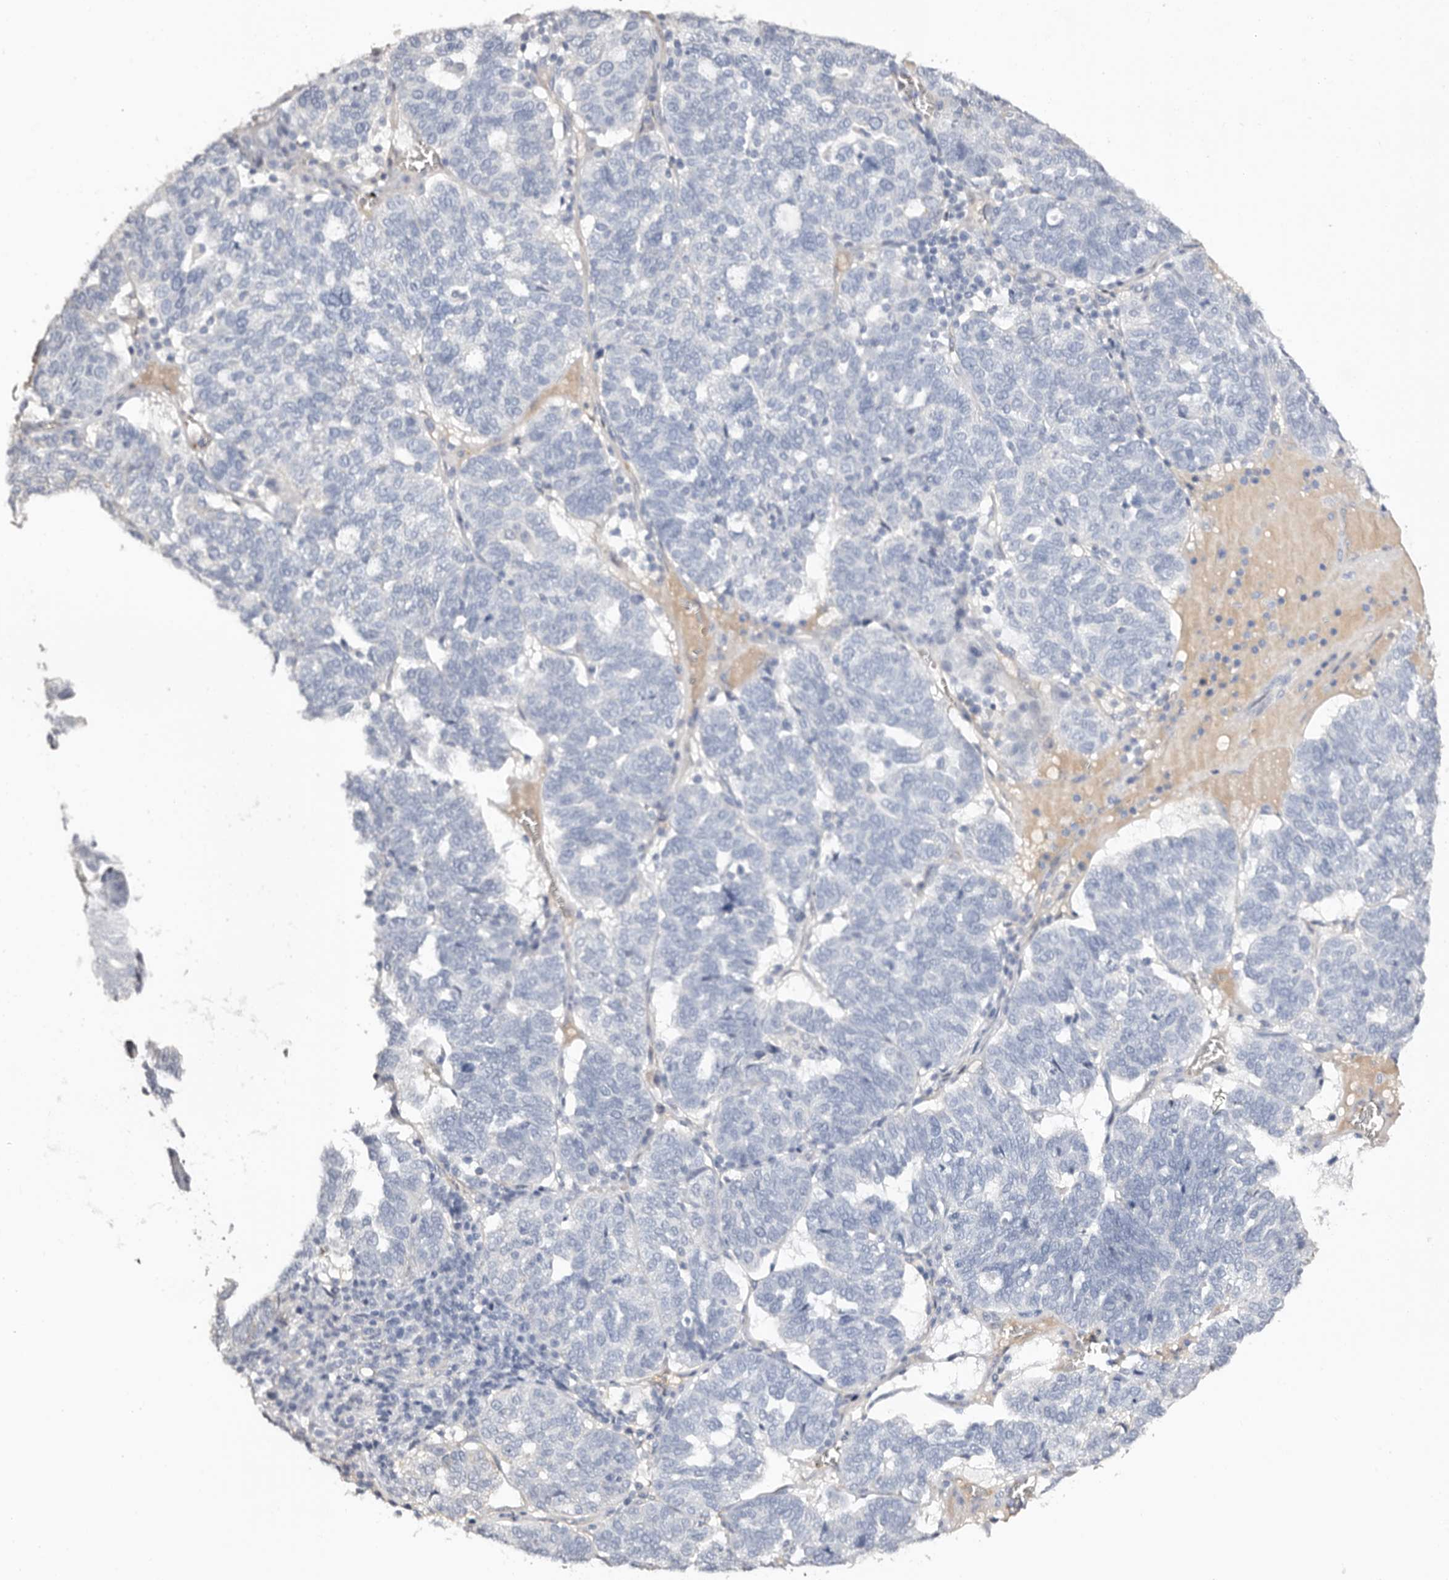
{"staining": {"intensity": "negative", "quantity": "none", "location": "none"}, "tissue": "ovarian cancer", "cell_type": "Tumor cells", "image_type": "cancer", "snomed": [{"axis": "morphology", "description": "Cystadenocarcinoma, serous, NOS"}, {"axis": "topography", "description": "Ovary"}], "caption": "A micrograph of ovarian cancer stained for a protein demonstrates no brown staining in tumor cells.", "gene": "TGM2", "patient": {"sex": "female", "age": 59}}